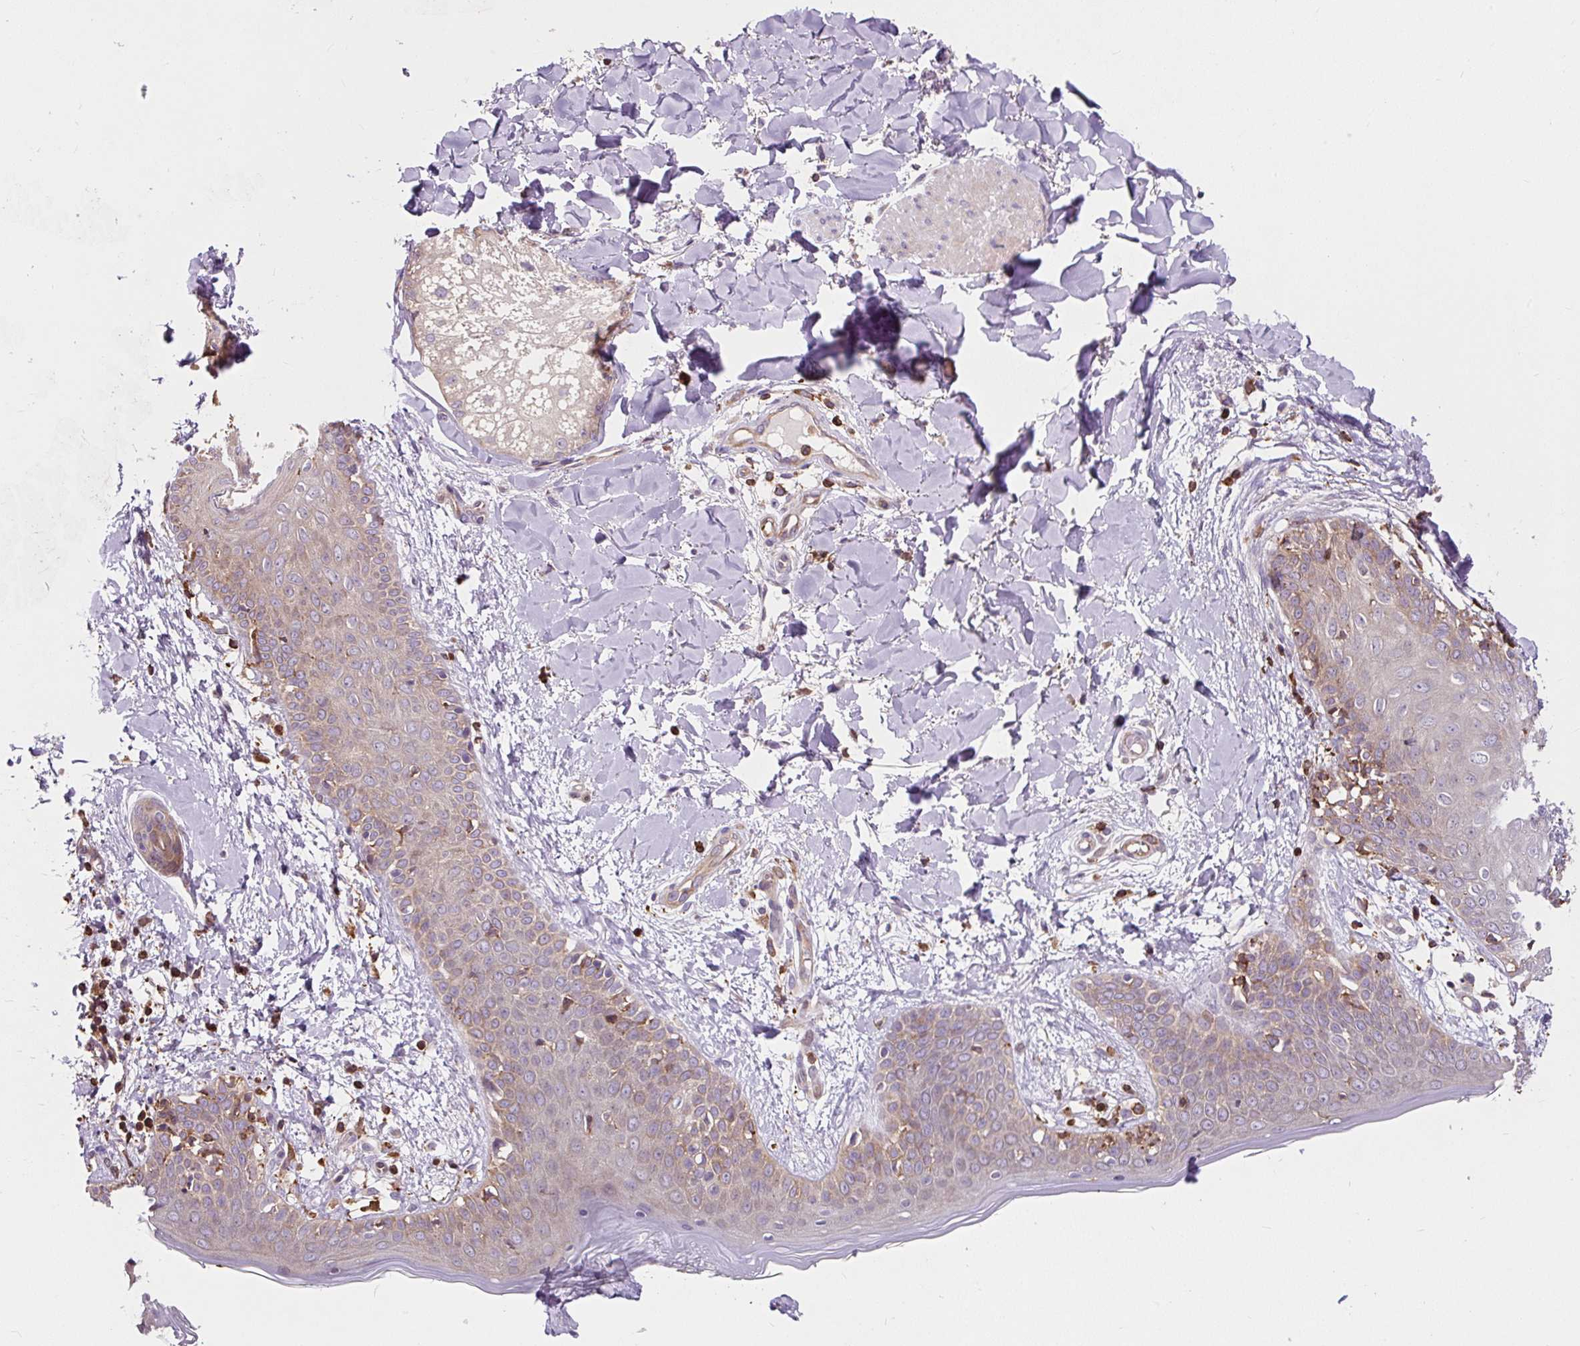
{"staining": {"intensity": "moderate", "quantity": ">75%", "location": "cytoplasmic/membranous"}, "tissue": "skin", "cell_type": "Fibroblasts", "image_type": "normal", "snomed": [{"axis": "morphology", "description": "Normal tissue, NOS"}, {"axis": "topography", "description": "Skin"}], "caption": "A brown stain labels moderate cytoplasmic/membranous positivity of a protein in fibroblasts of unremarkable skin.", "gene": "CISD3", "patient": {"sex": "female", "age": 34}}